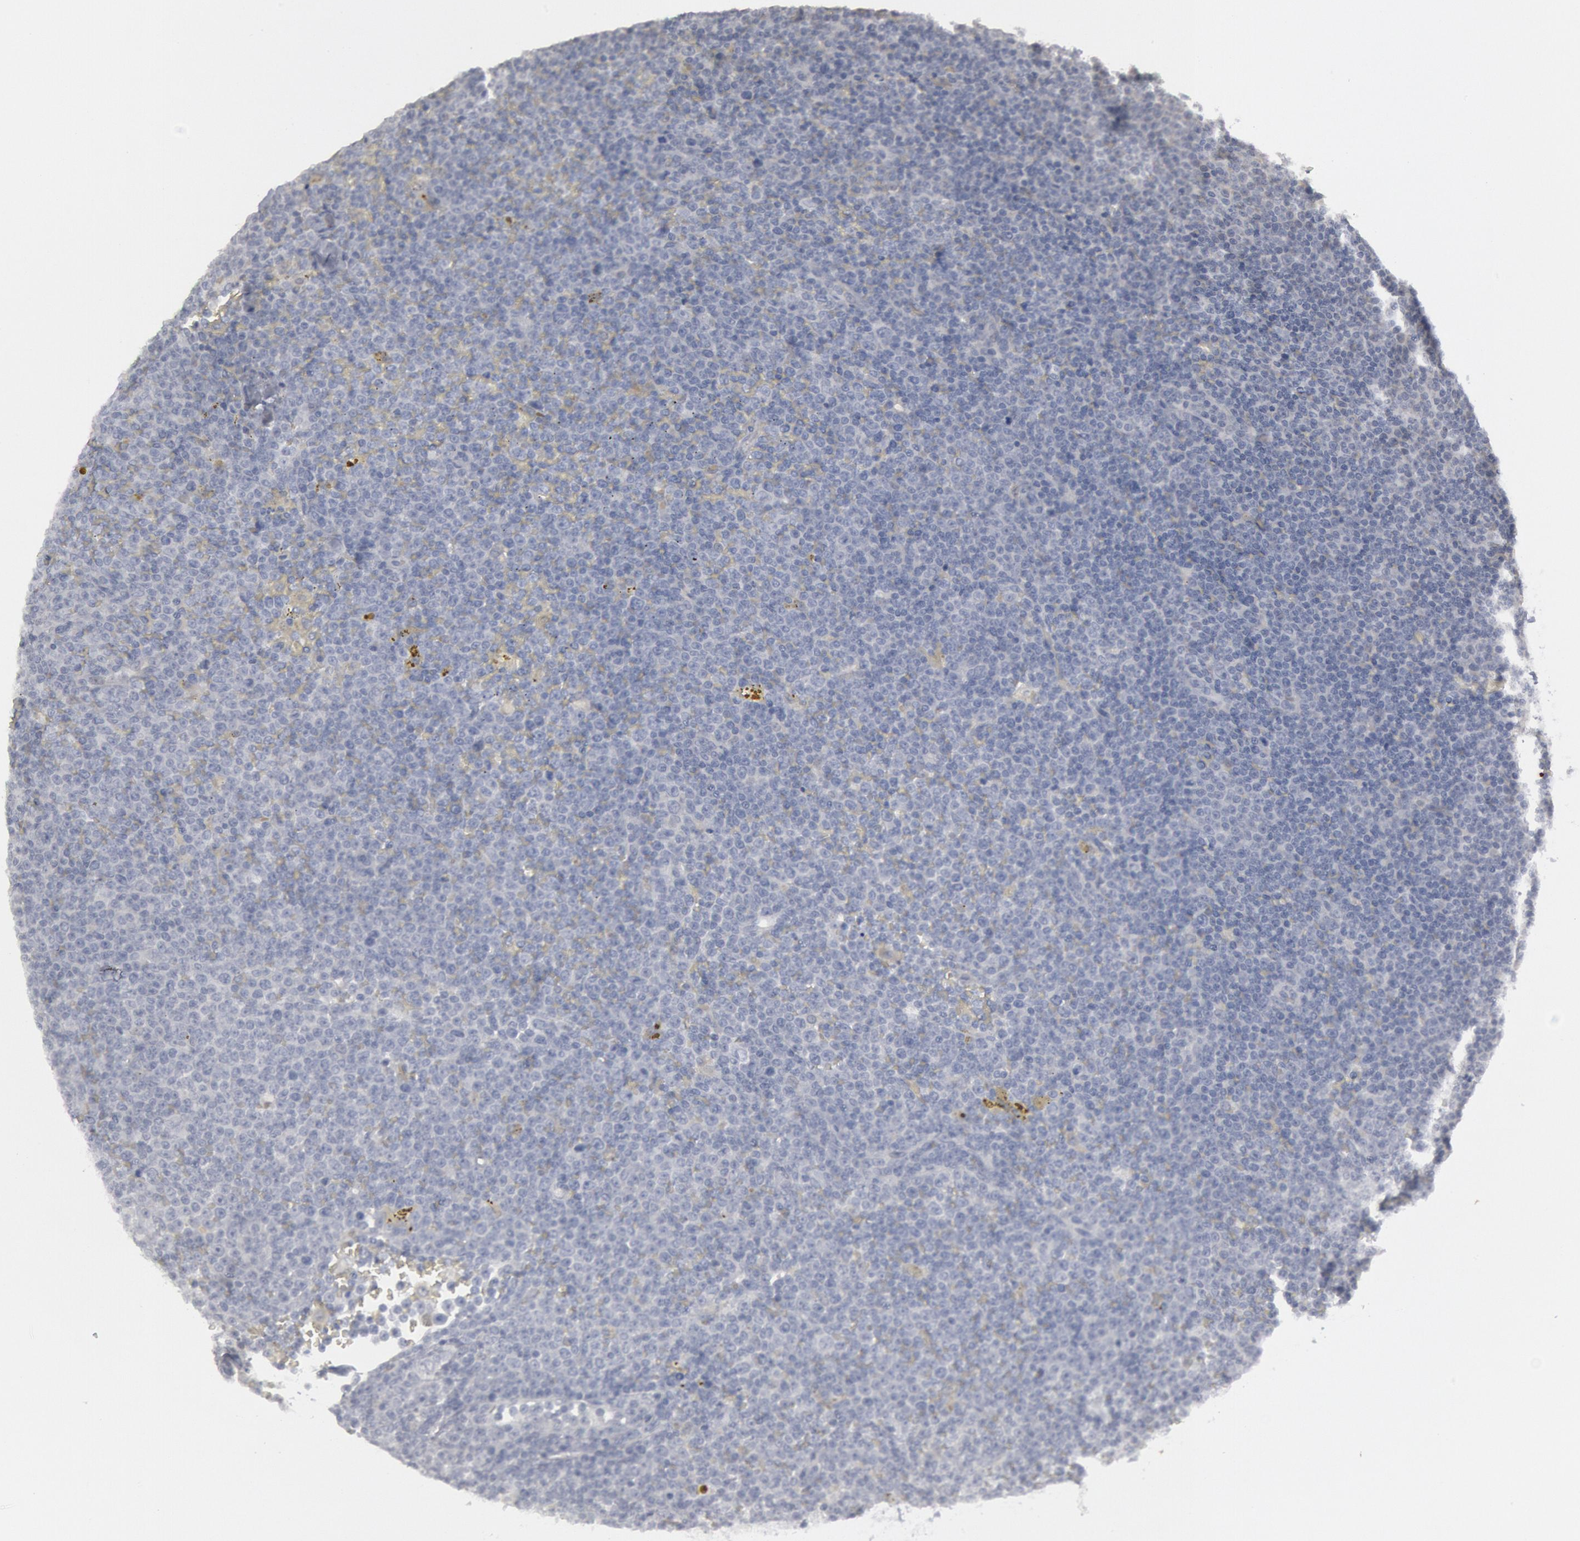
{"staining": {"intensity": "negative", "quantity": "none", "location": "none"}, "tissue": "lymphoma", "cell_type": "Tumor cells", "image_type": "cancer", "snomed": [{"axis": "morphology", "description": "Malignant lymphoma, non-Hodgkin's type, Low grade"}, {"axis": "topography", "description": "Lymph node"}], "caption": "Protein analysis of lymphoma demonstrates no significant positivity in tumor cells.", "gene": "DMC1", "patient": {"sex": "male", "age": 50}}